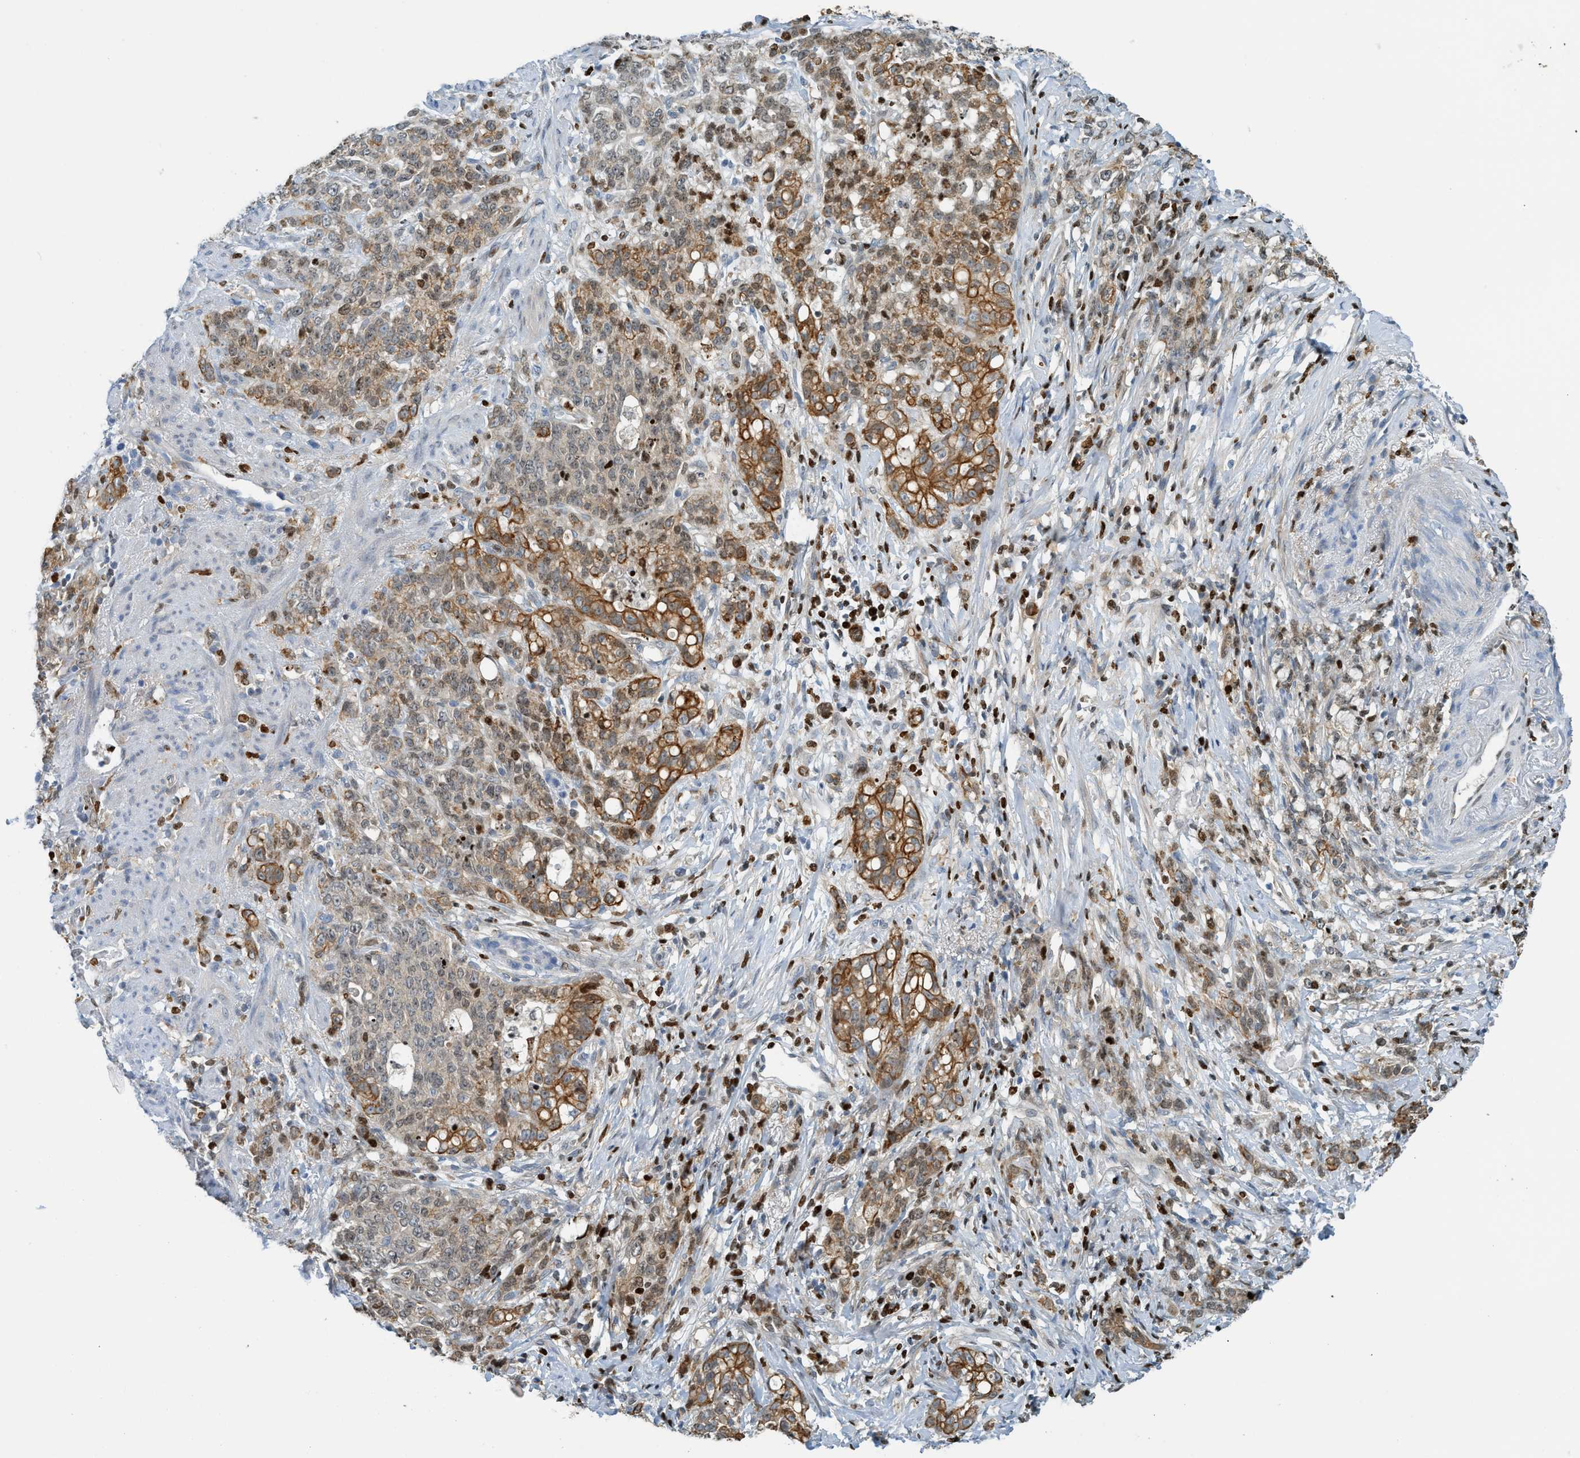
{"staining": {"intensity": "moderate", "quantity": "25%-75%", "location": "cytoplasmic/membranous"}, "tissue": "stomach cancer", "cell_type": "Tumor cells", "image_type": "cancer", "snomed": [{"axis": "morphology", "description": "Adenocarcinoma, NOS"}, {"axis": "topography", "description": "Stomach, lower"}], "caption": "Immunohistochemical staining of stomach adenocarcinoma demonstrates medium levels of moderate cytoplasmic/membranous staining in about 25%-75% of tumor cells. (DAB (3,3'-diaminobenzidine) IHC, brown staining for protein, blue staining for nuclei).", "gene": "SH3D19", "patient": {"sex": "male", "age": 88}}